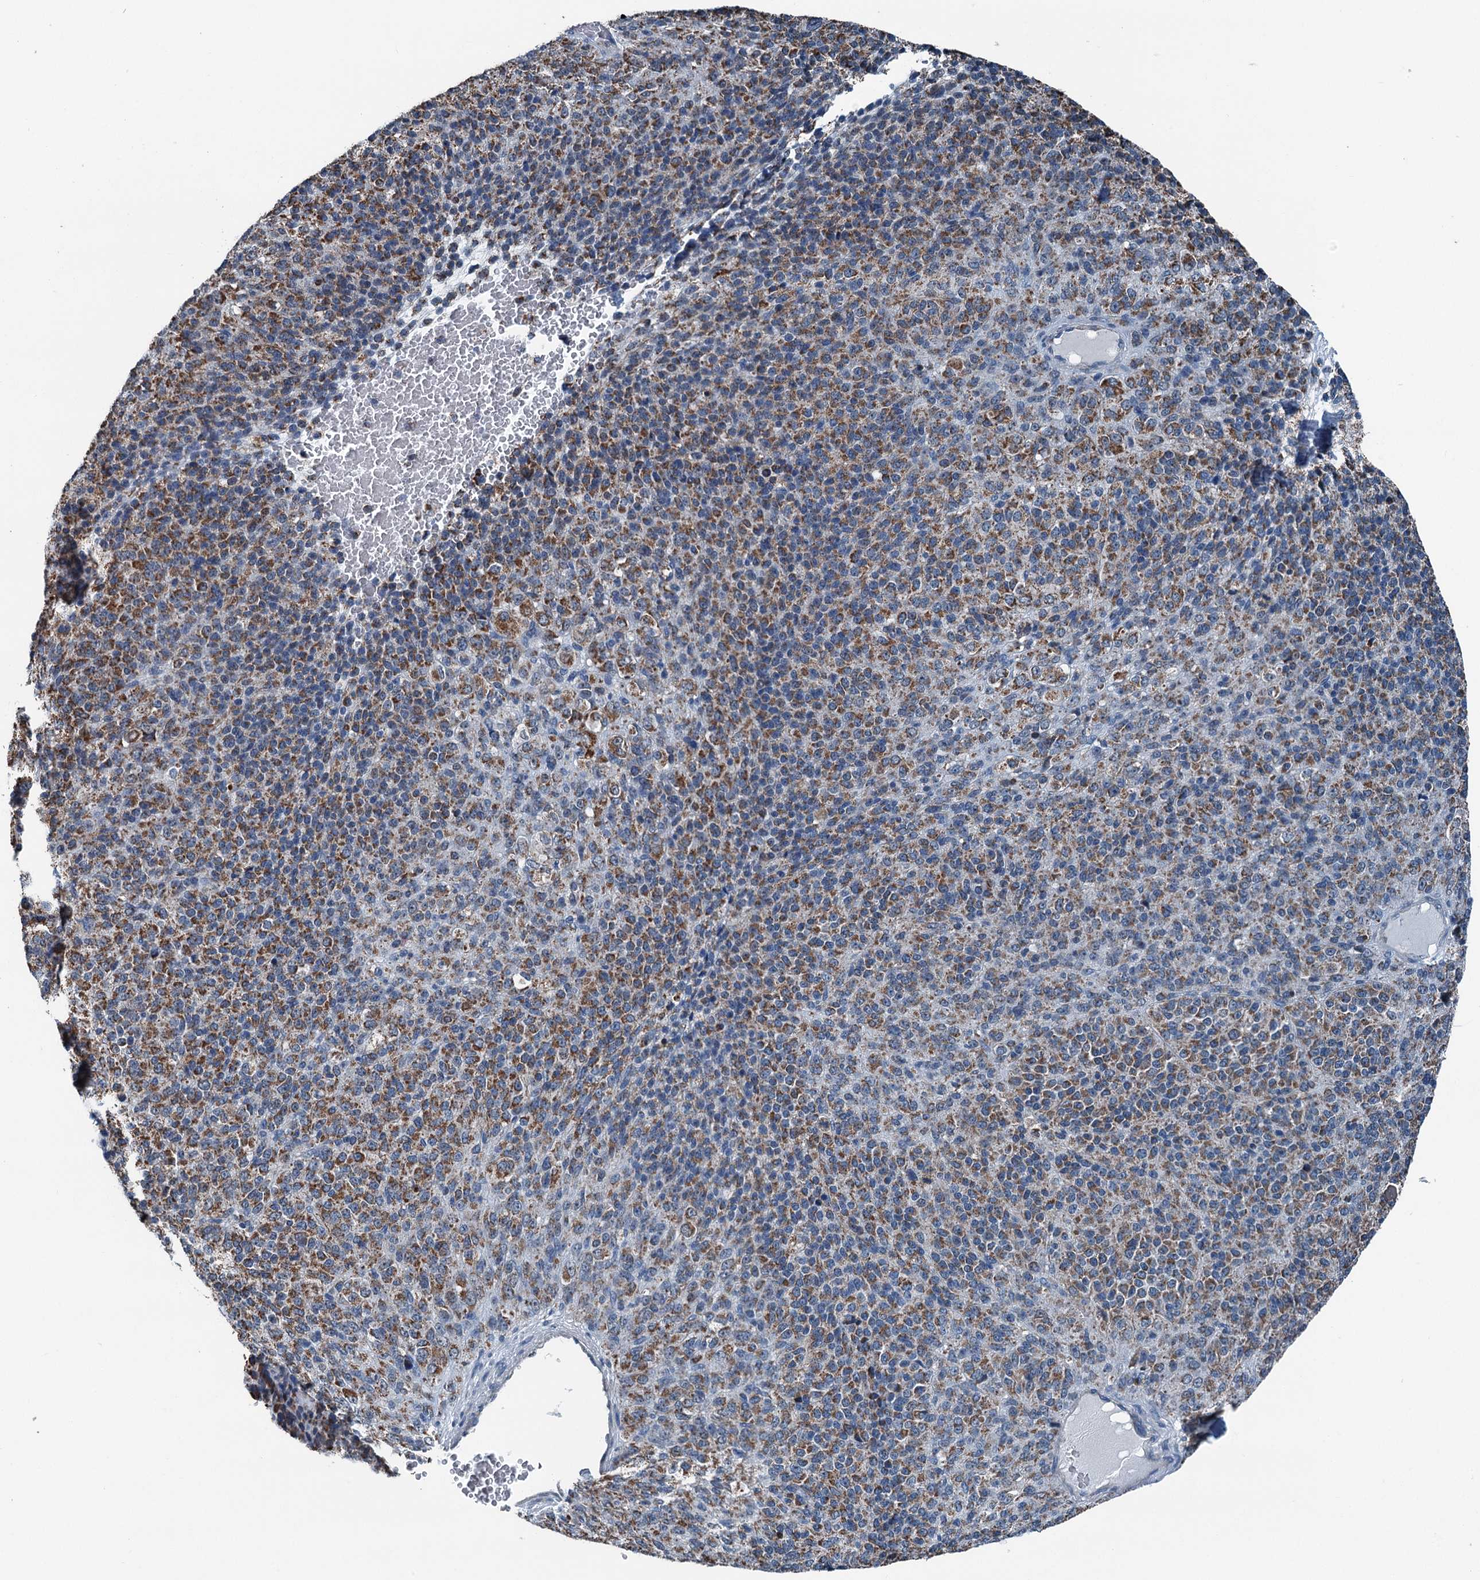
{"staining": {"intensity": "moderate", "quantity": ">75%", "location": "cytoplasmic/membranous"}, "tissue": "melanoma", "cell_type": "Tumor cells", "image_type": "cancer", "snomed": [{"axis": "morphology", "description": "Malignant melanoma, Metastatic site"}, {"axis": "topography", "description": "Brain"}], "caption": "DAB immunohistochemical staining of human malignant melanoma (metastatic site) shows moderate cytoplasmic/membranous protein staining in approximately >75% of tumor cells.", "gene": "TRPT1", "patient": {"sex": "female", "age": 56}}